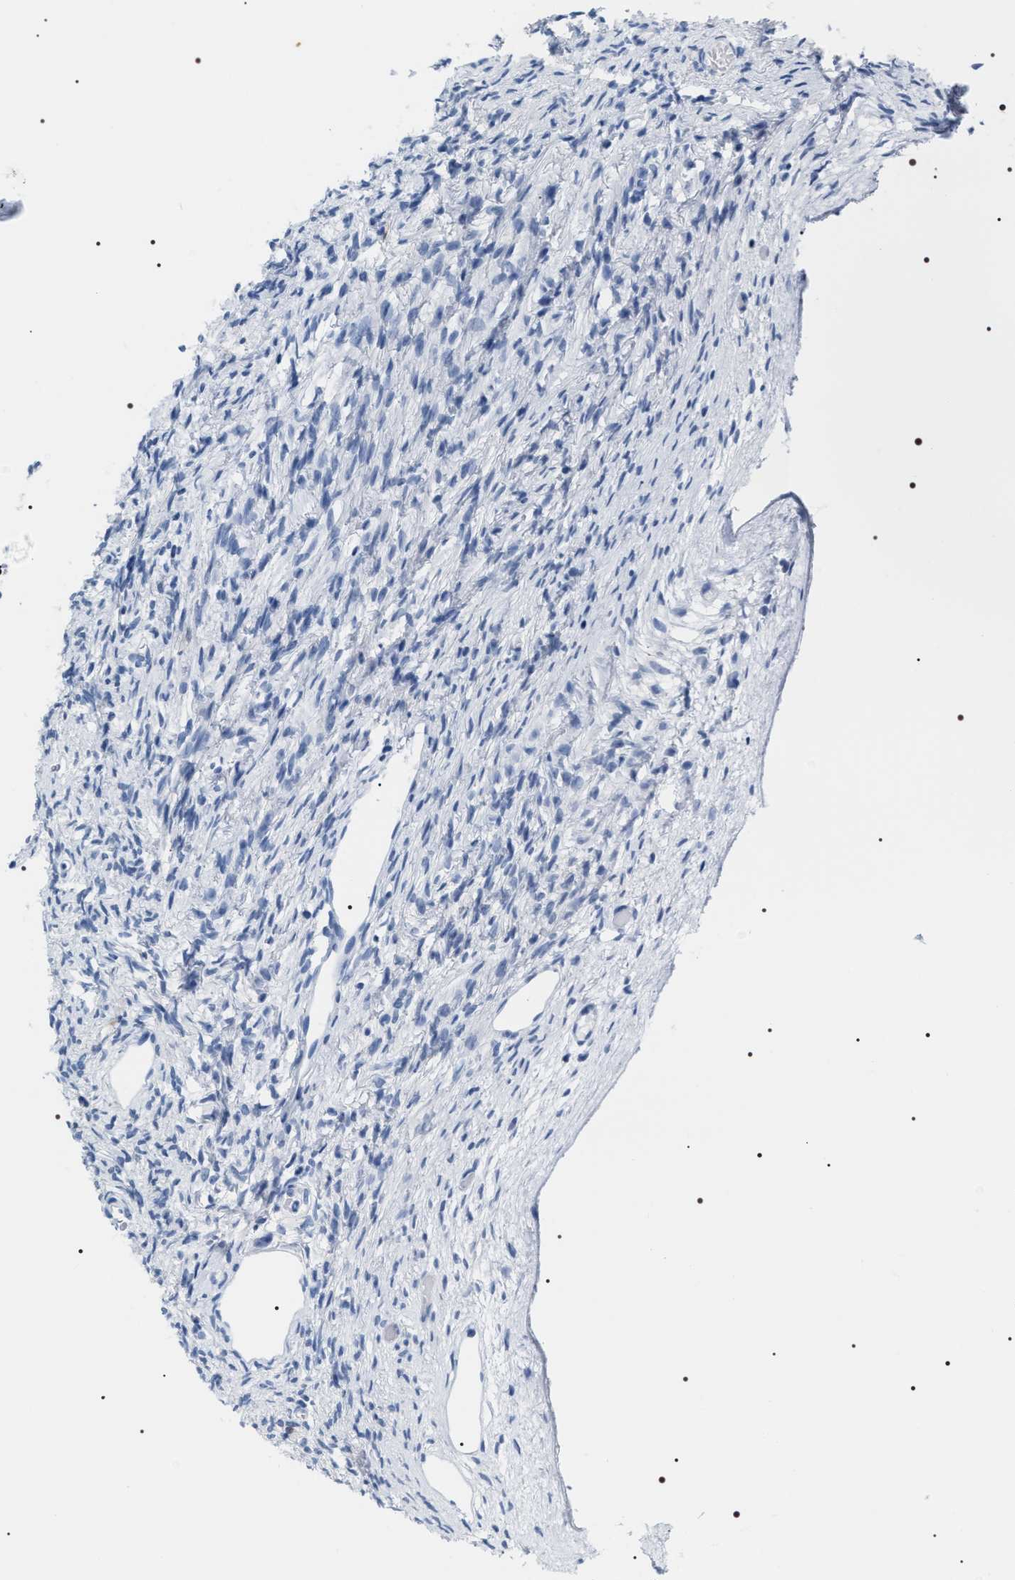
{"staining": {"intensity": "negative", "quantity": "none", "location": "none"}, "tissue": "ovary", "cell_type": "Follicle cells", "image_type": "normal", "snomed": [{"axis": "morphology", "description": "Normal tissue, NOS"}, {"axis": "topography", "description": "Ovary"}], "caption": "Immunohistochemistry photomicrograph of unremarkable human ovary stained for a protein (brown), which shows no staining in follicle cells. Nuclei are stained in blue.", "gene": "ADH4", "patient": {"sex": "female", "age": 33}}